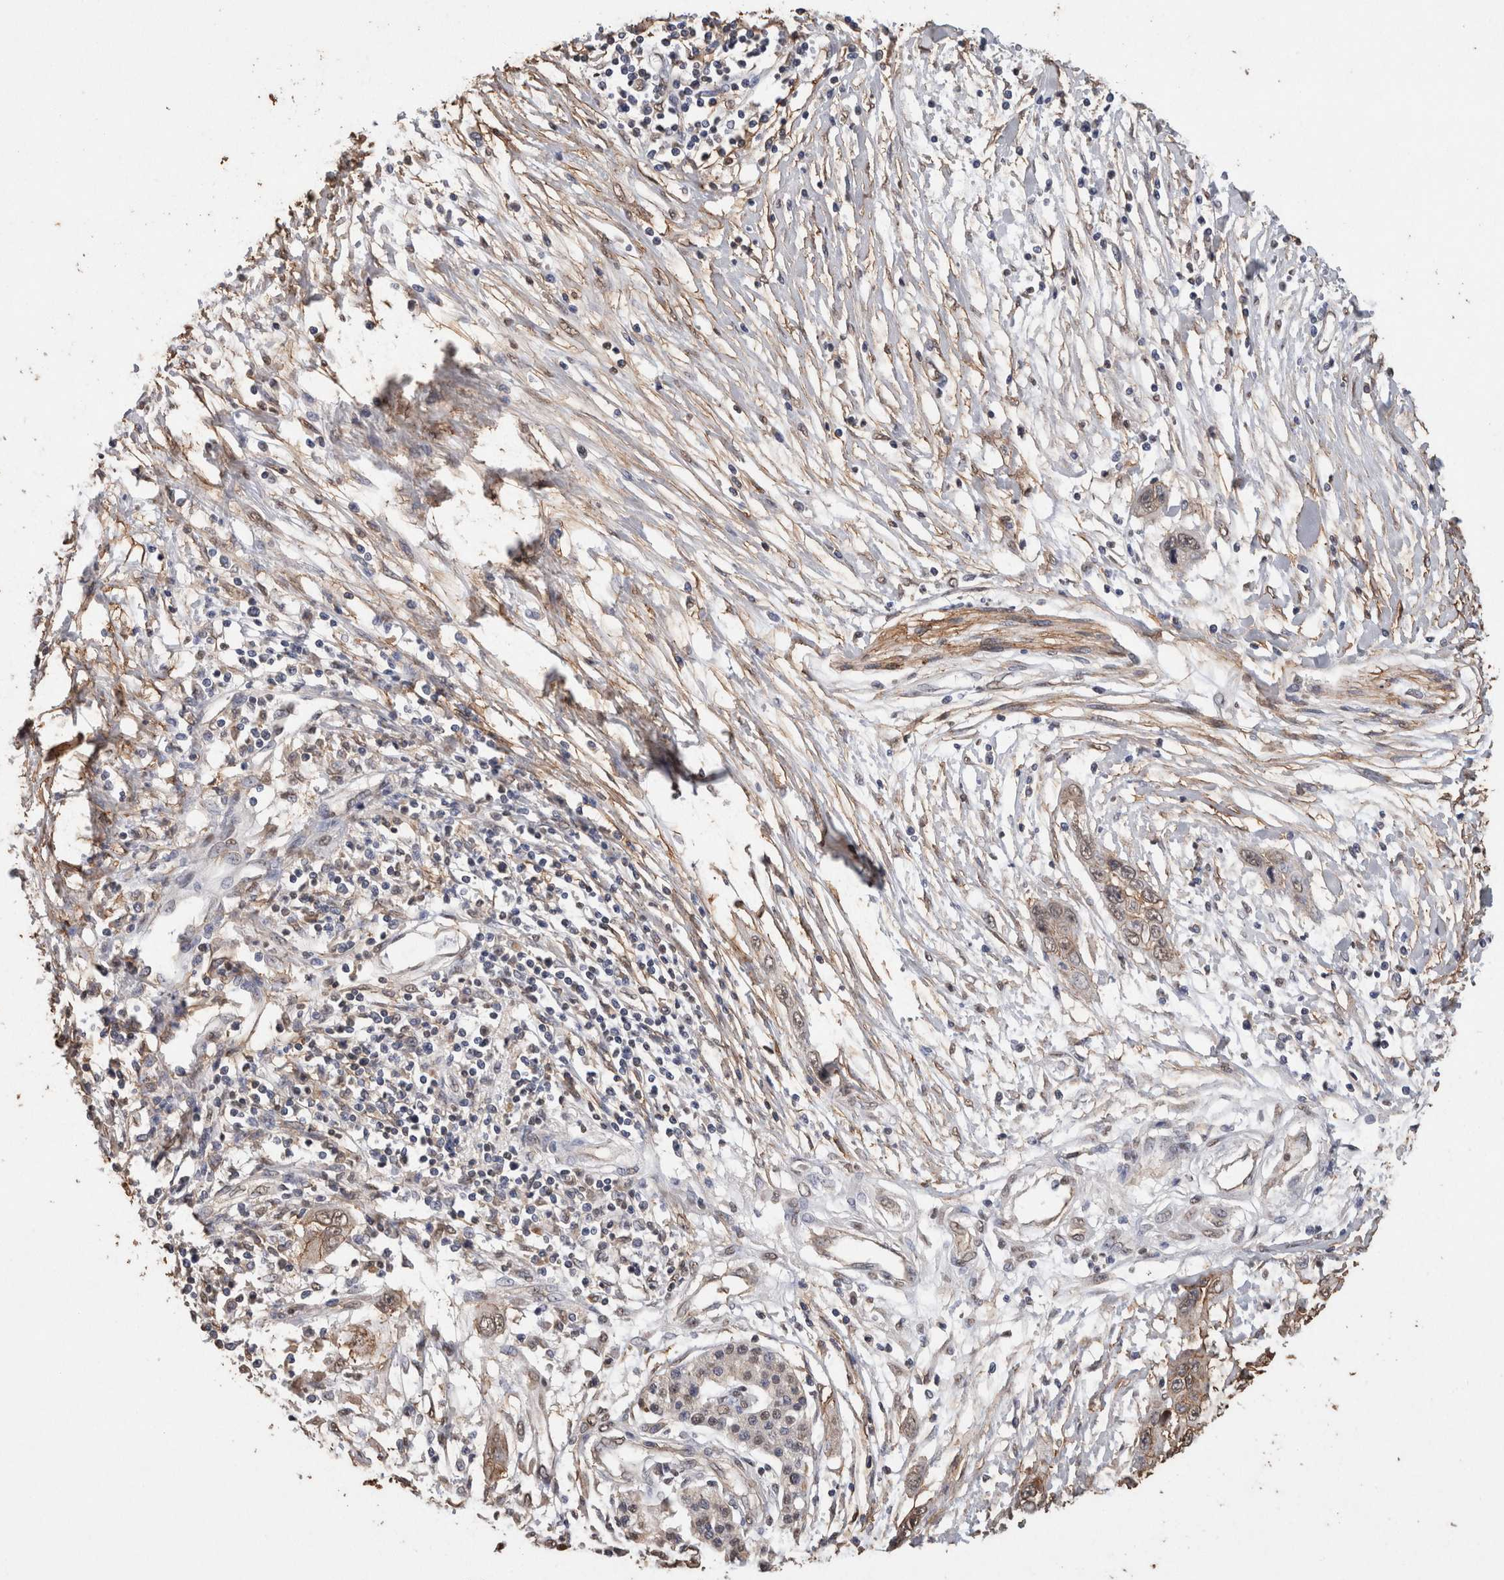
{"staining": {"intensity": "moderate", "quantity": "25%-75%", "location": "cytoplasmic/membranous"}, "tissue": "pancreatic cancer", "cell_type": "Tumor cells", "image_type": "cancer", "snomed": [{"axis": "morphology", "description": "Adenocarcinoma, NOS"}, {"axis": "topography", "description": "Pancreas"}], "caption": "Immunohistochemistry (IHC) (DAB) staining of human adenocarcinoma (pancreatic) demonstrates moderate cytoplasmic/membranous protein staining in about 25%-75% of tumor cells.", "gene": "S100A10", "patient": {"sex": "female", "age": 70}}